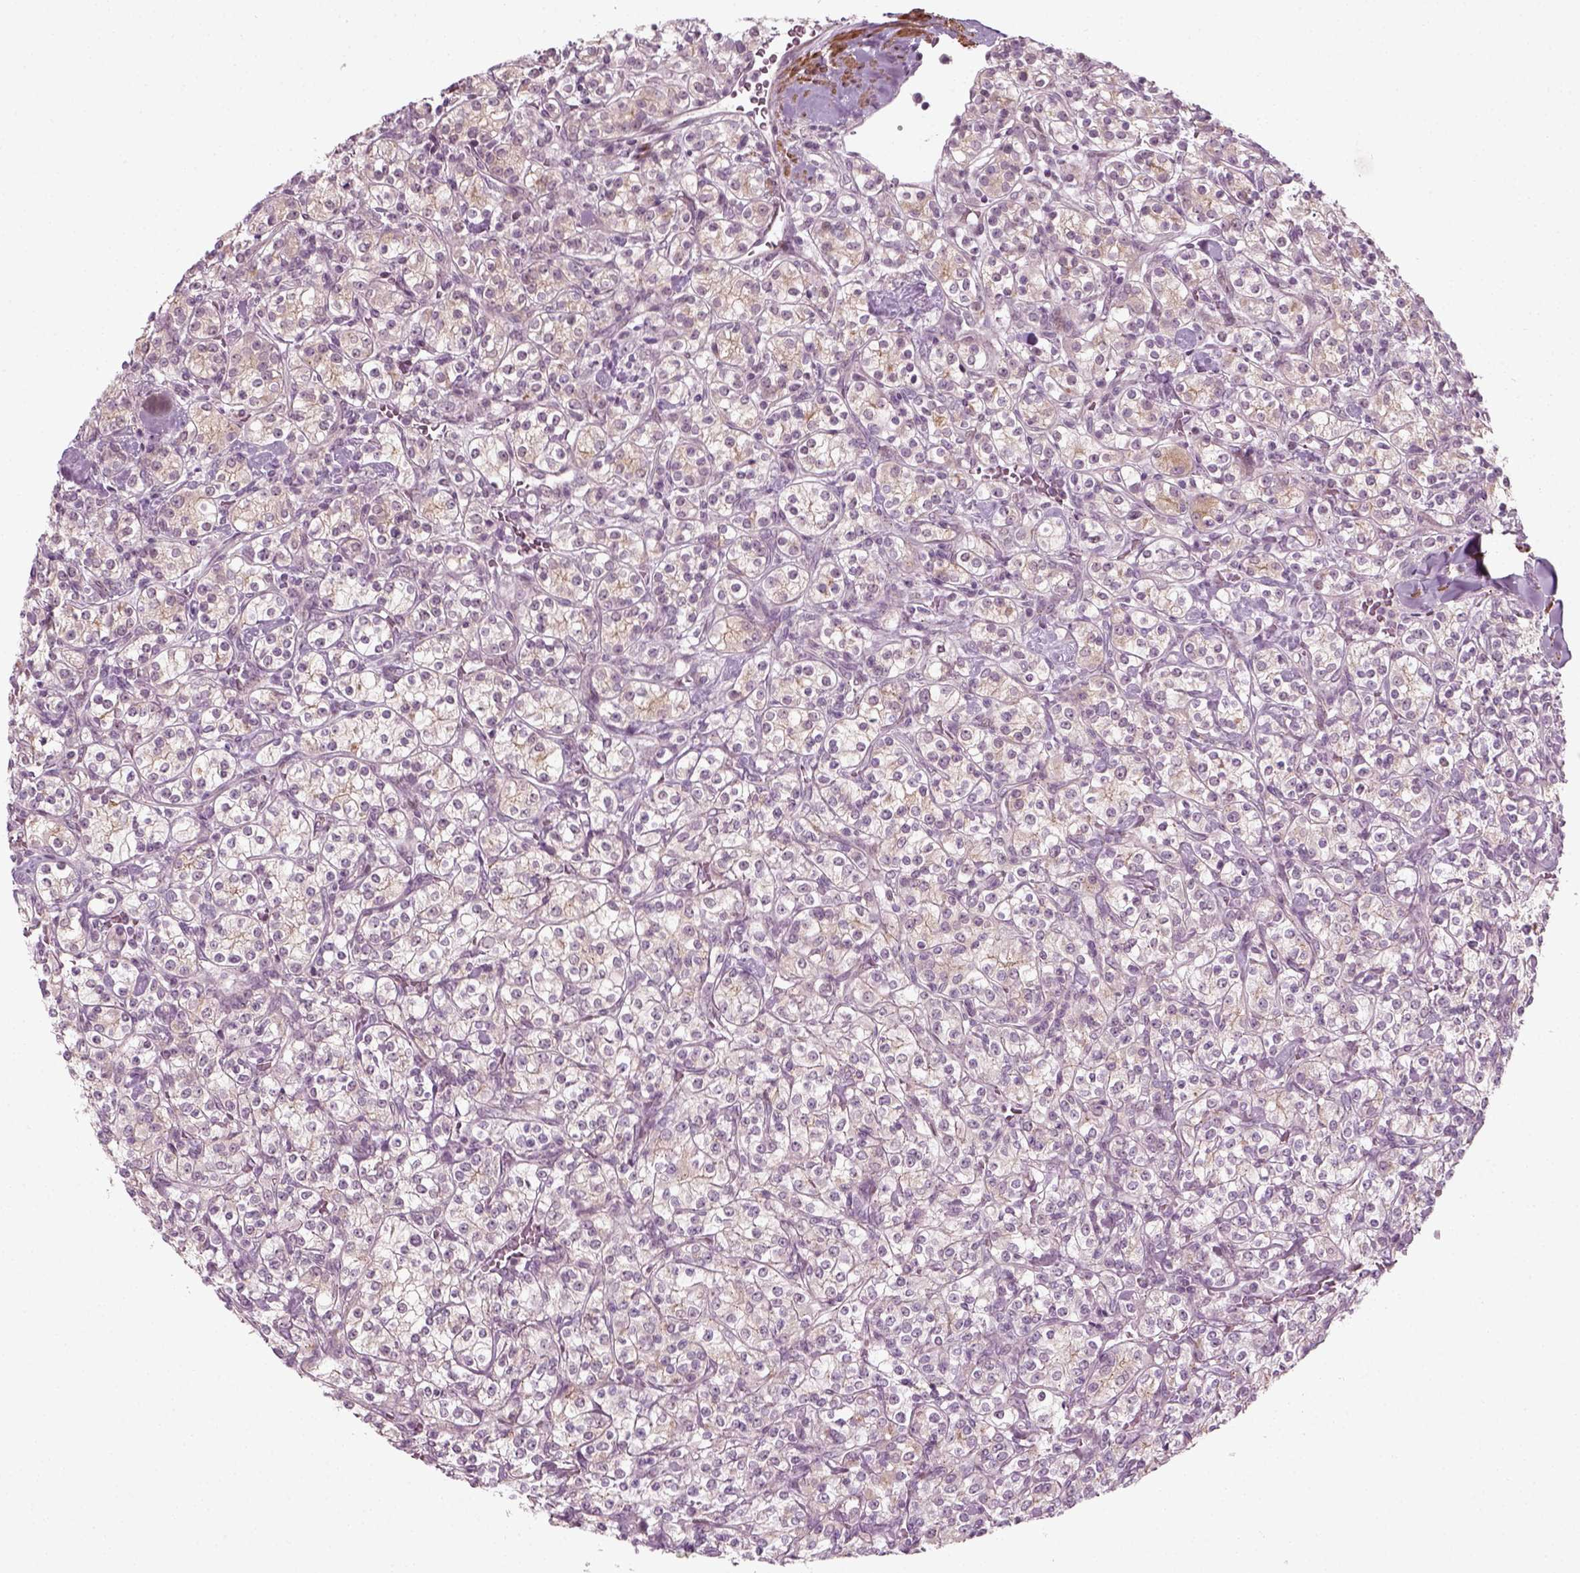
{"staining": {"intensity": "negative", "quantity": "none", "location": "none"}, "tissue": "renal cancer", "cell_type": "Tumor cells", "image_type": "cancer", "snomed": [{"axis": "morphology", "description": "Adenocarcinoma, NOS"}, {"axis": "topography", "description": "Kidney"}], "caption": "IHC micrograph of adenocarcinoma (renal) stained for a protein (brown), which exhibits no expression in tumor cells.", "gene": "MLIP", "patient": {"sex": "male", "age": 77}}